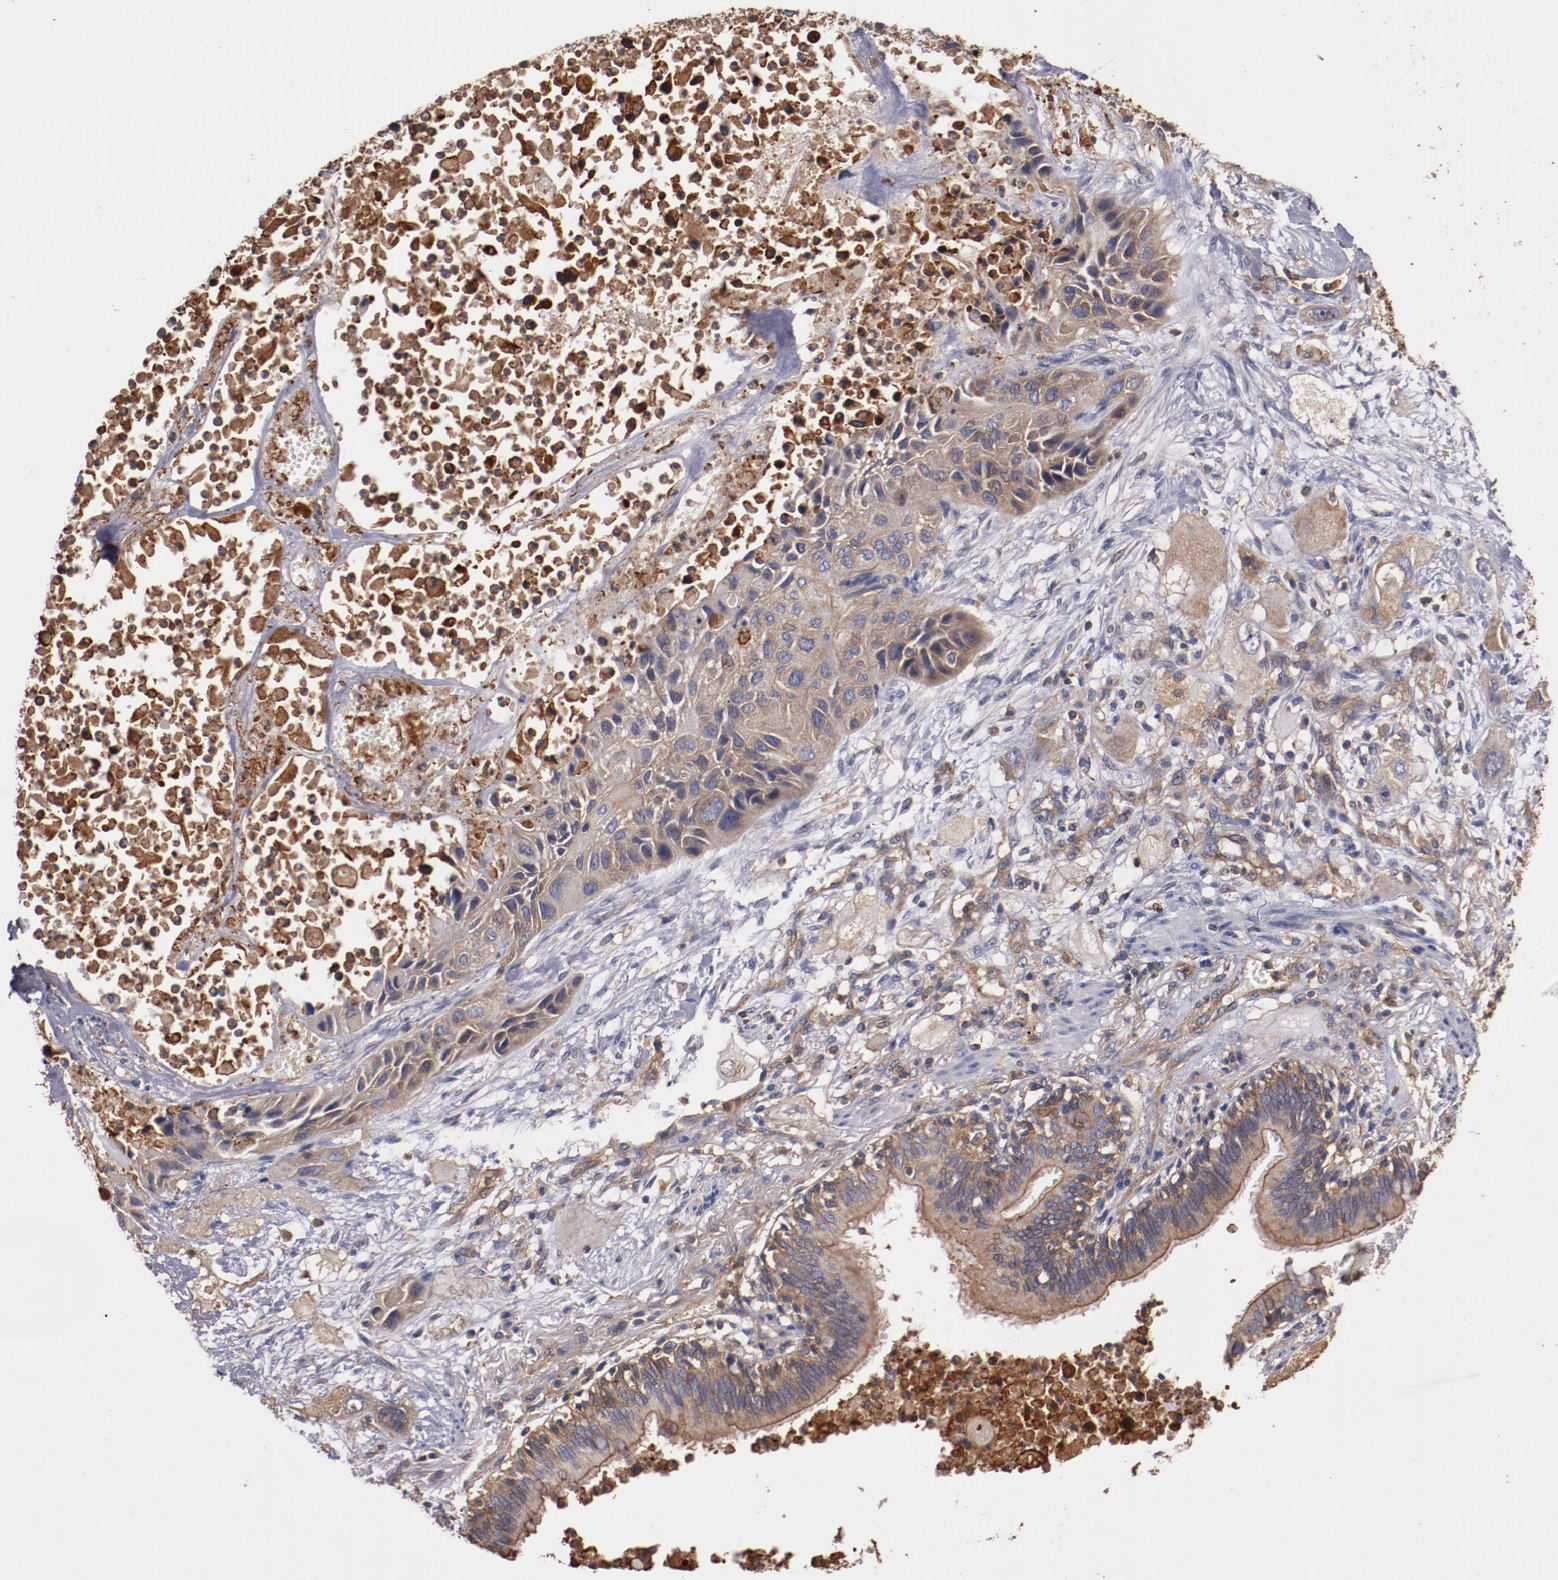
{"staining": {"intensity": "weak", "quantity": "25%-75%", "location": "cytoplasmic/membranous"}, "tissue": "lung cancer", "cell_type": "Tumor cells", "image_type": "cancer", "snomed": [{"axis": "morphology", "description": "Squamous cell carcinoma, NOS"}, {"axis": "topography", "description": "Lung"}], "caption": "Weak cytoplasmic/membranous protein expression is seen in about 25%-75% of tumor cells in lung cancer (squamous cell carcinoma).", "gene": "TMOD3", "patient": {"sex": "female", "age": 76}}